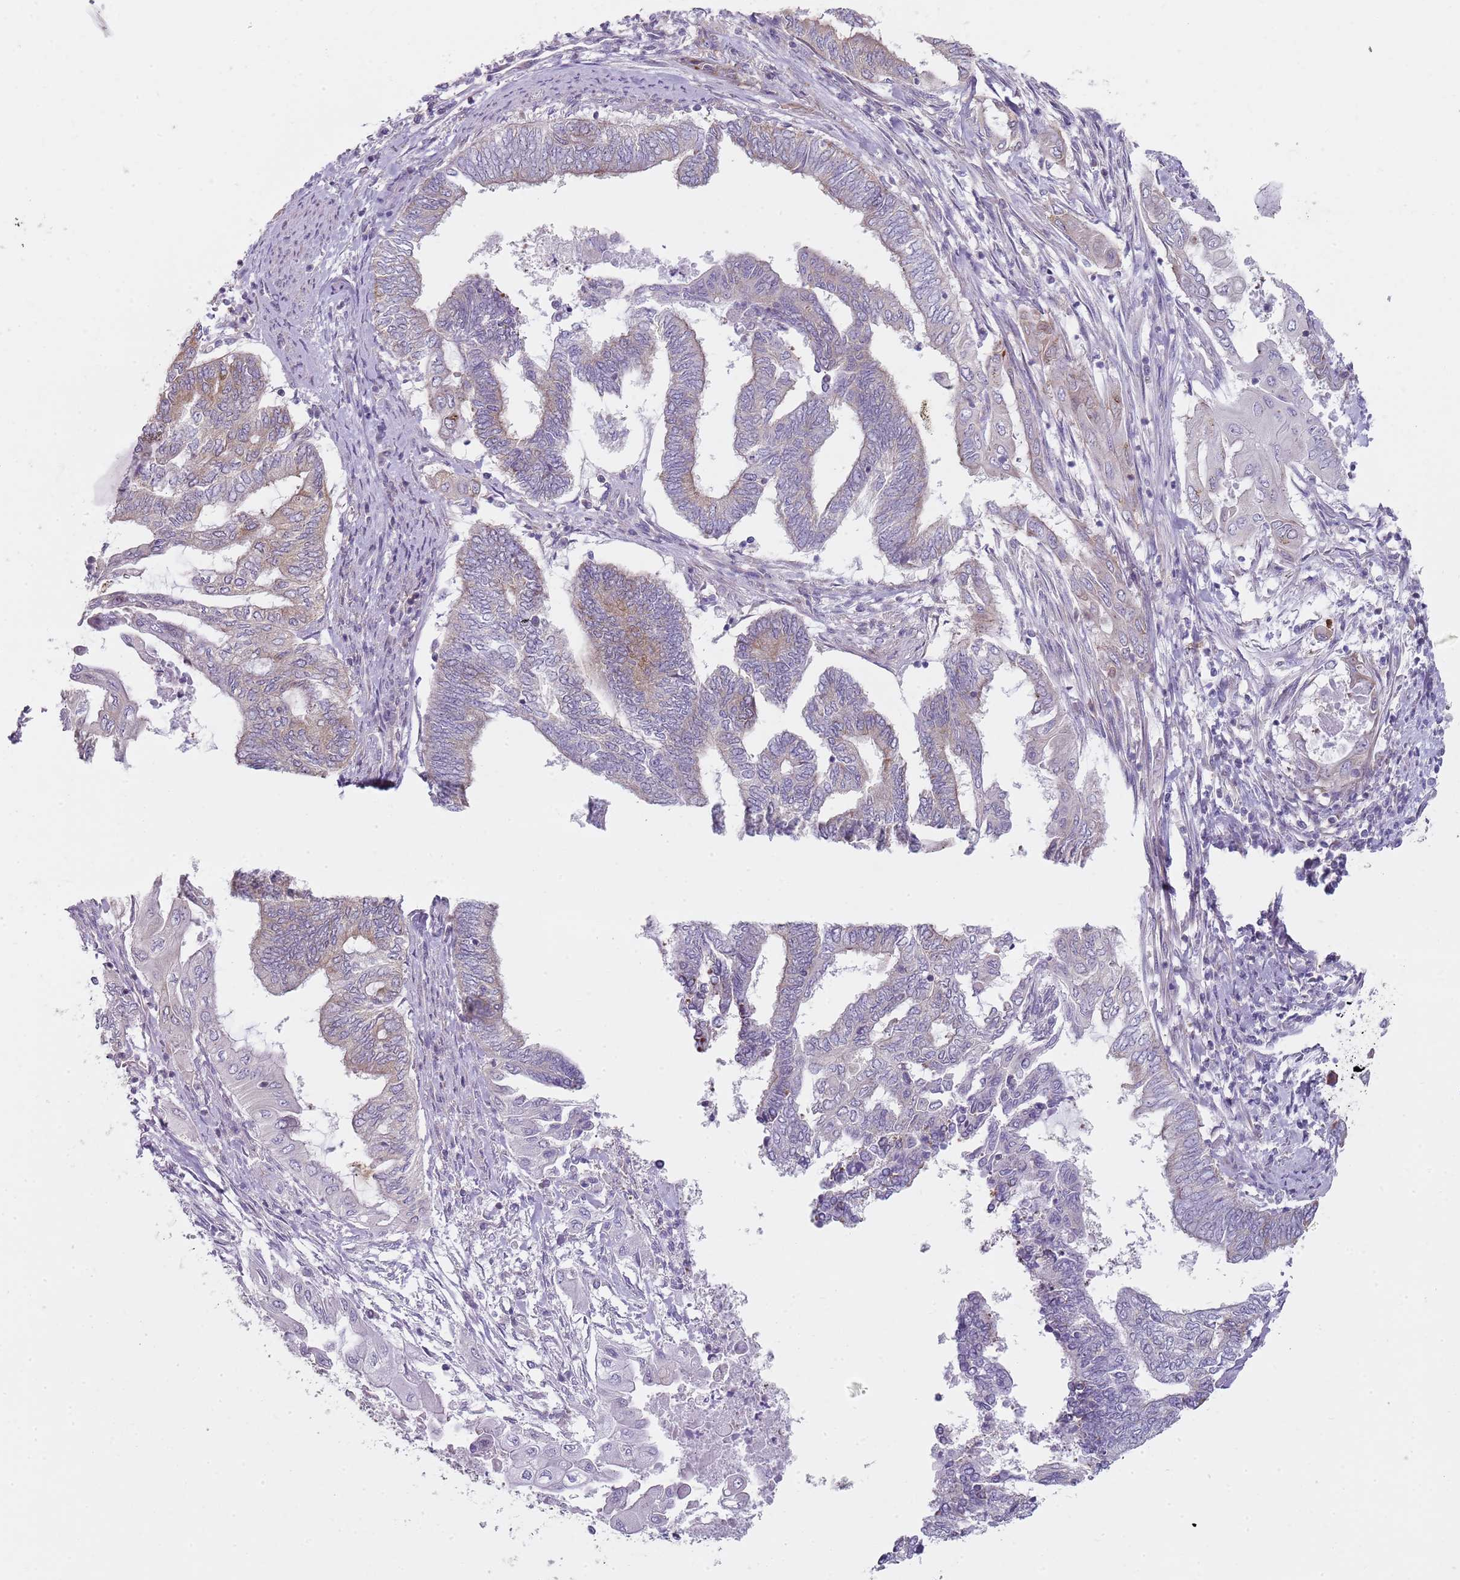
{"staining": {"intensity": "moderate", "quantity": "<25%", "location": "cytoplasmic/membranous"}, "tissue": "endometrial cancer", "cell_type": "Tumor cells", "image_type": "cancer", "snomed": [{"axis": "morphology", "description": "Adenocarcinoma, NOS"}, {"axis": "topography", "description": "Uterus"}, {"axis": "topography", "description": "Endometrium"}], "caption": "Brown immunohistochemical staining in human adenocarcinoma (endometrial) reveals moderate cytoplasmic/membranous positivity in about <25% of tumor cells. Using DAB (3,3'-diaminobenzidine) (brown) and hematoxylin (blue) stains, captured at high magnification using brightfield microscopy.", "gene": "SLC26A6", "patient": {"sex": "female", "age": 70}}